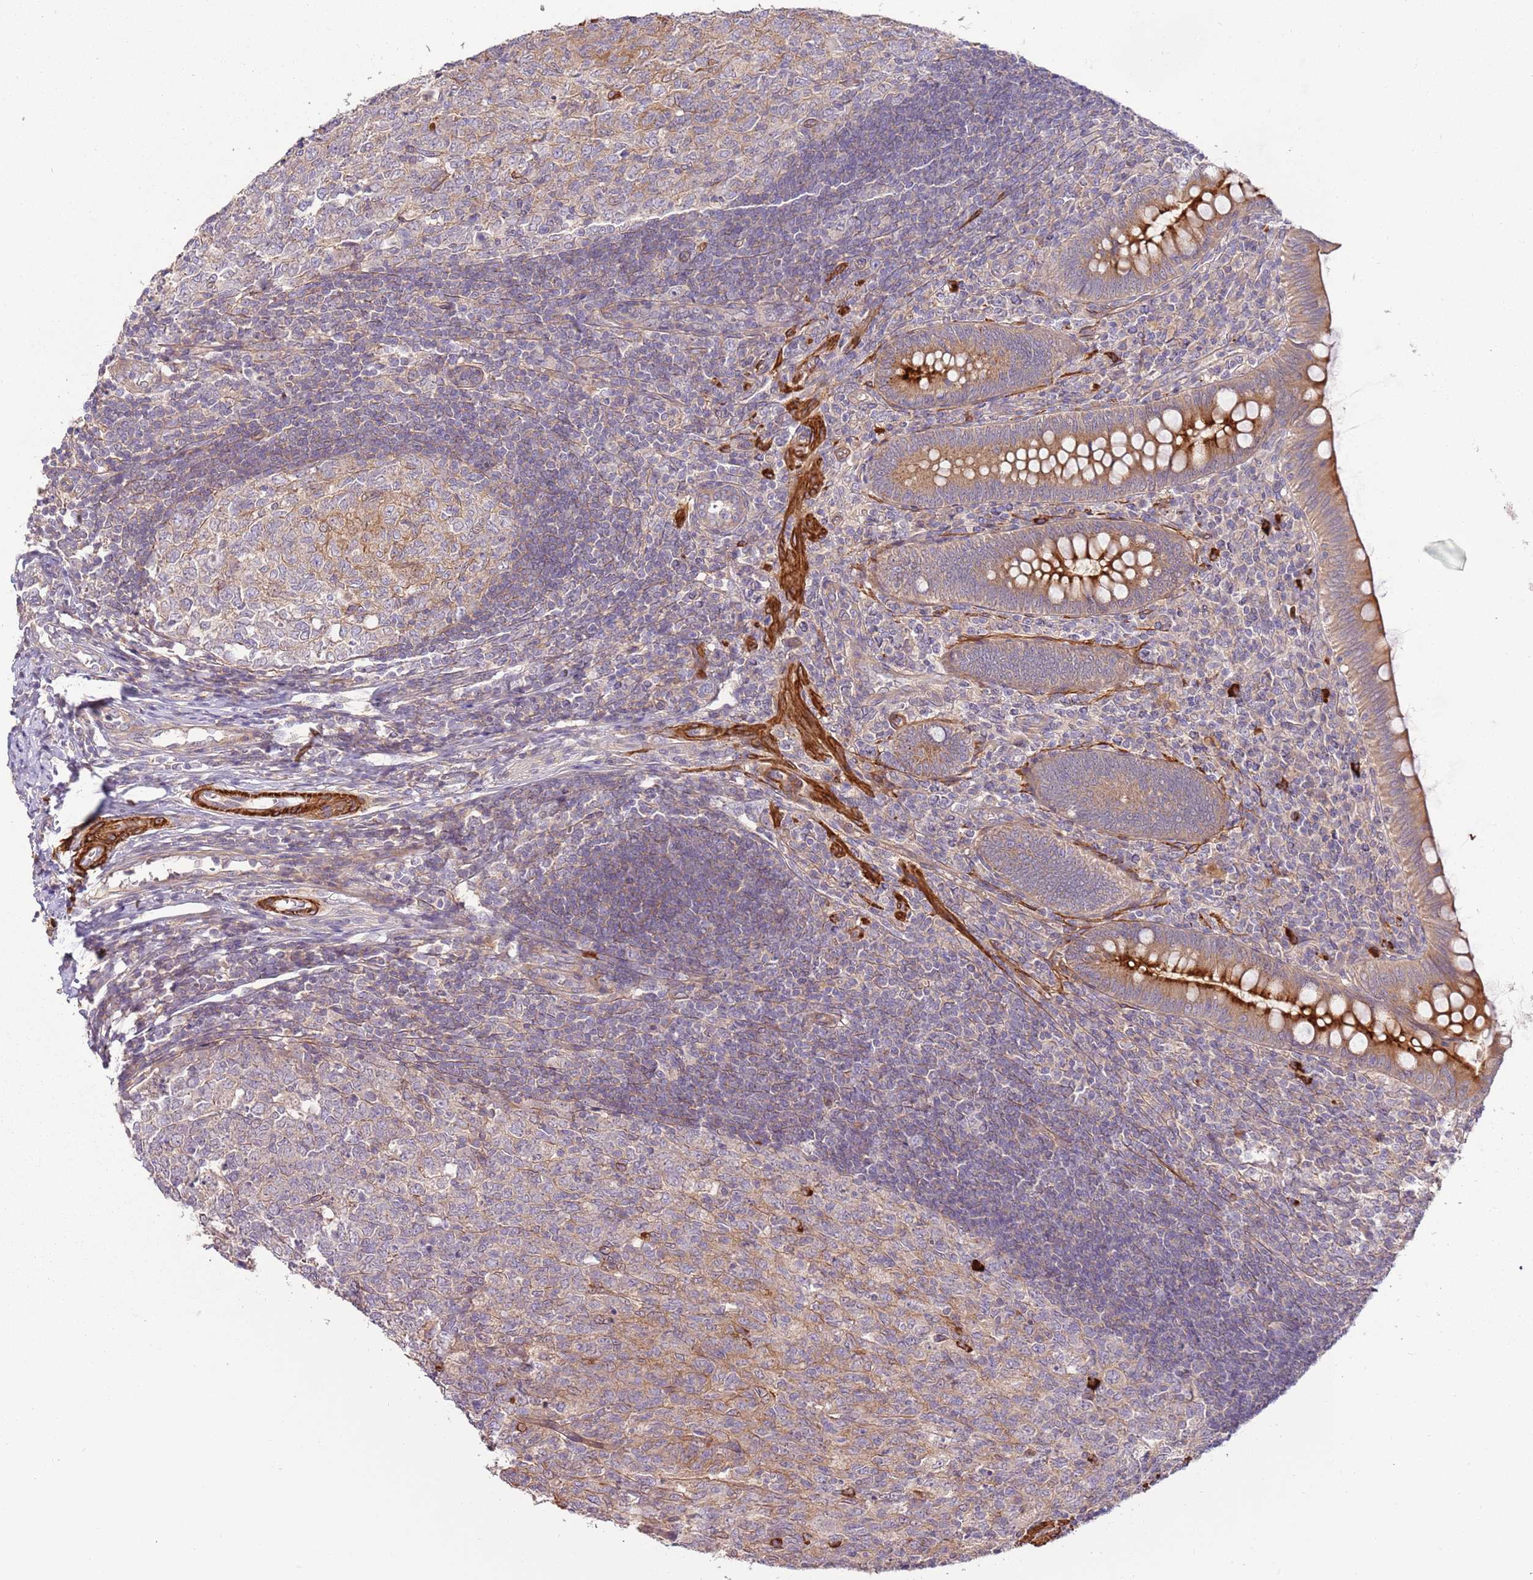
{"staining": {"intensity": "strong", "quantity": ">75%", "location": "cytoplasmic/membranous"}, "tissue": "appendix", "cell_type": "Glandular cells", "image_type": "normal", "snomed": [{"axis": "morphology", "description": "Normal tissue, NOS"}, {"axis": "topography", "description": "Appendix"}], "caption": "A high amount of strong cytoplasmic/membranous positivity is identified in approximately >75% of glandular cells in normal appendix.", "gene": "RNF128", "patient": {"sex": "male", "age": 14}}